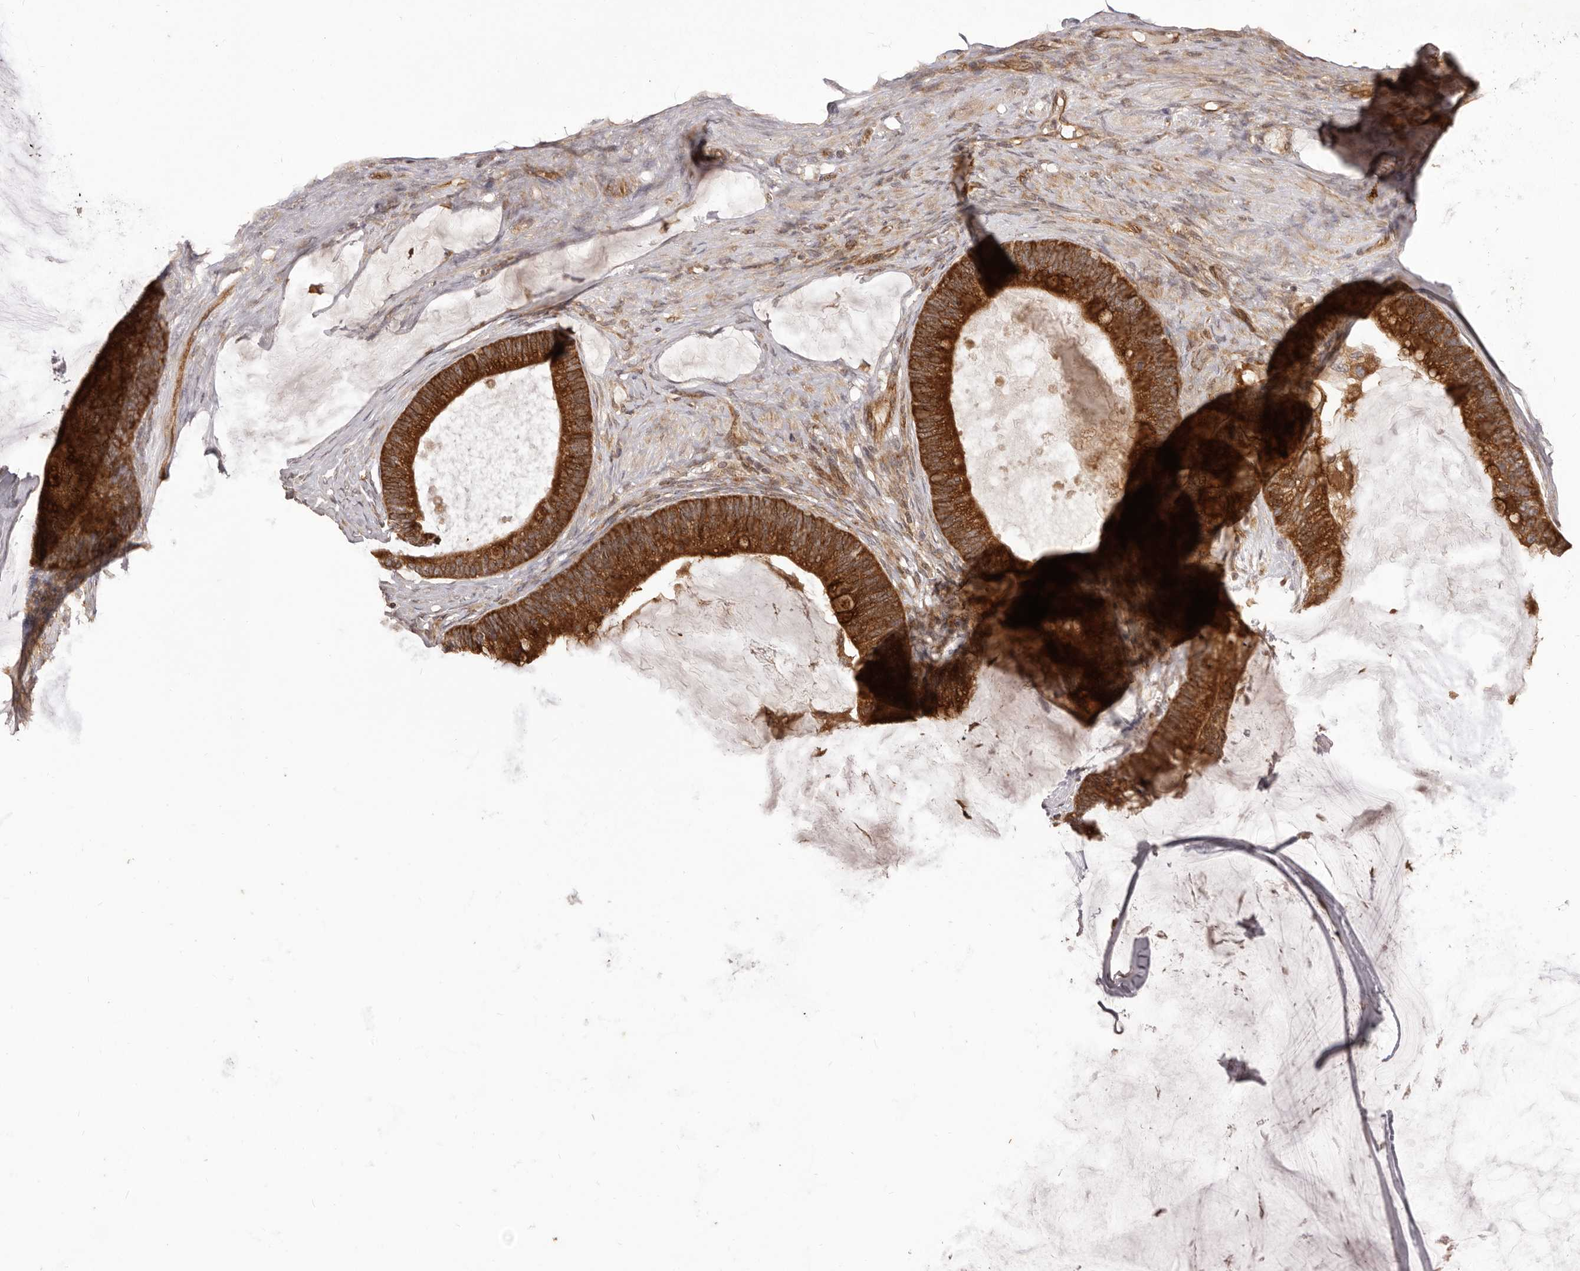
{"staining": {"intensity": "strong", "quantity": ">75%", "location": "cytoplasmic/membranous"}, "tissue": "ovarian cancer", "cell_type": "Tumor cells", "image_type": "cancer", "snomed": [{"axis": "morphology", "description": "Cystadenocarcinoma, mucinous, NOS"}, {"axis": "topography", "description": "Ovary"}], "caption": "An IHC micrograph of tumor tissue is shown. Protein staining in brown highlights strong cytoplasmic/membranous positivity in ovarian cancer within tumor cells.", "gene": "QRSL1", "patient": {"sex": "female", "age": 39}}